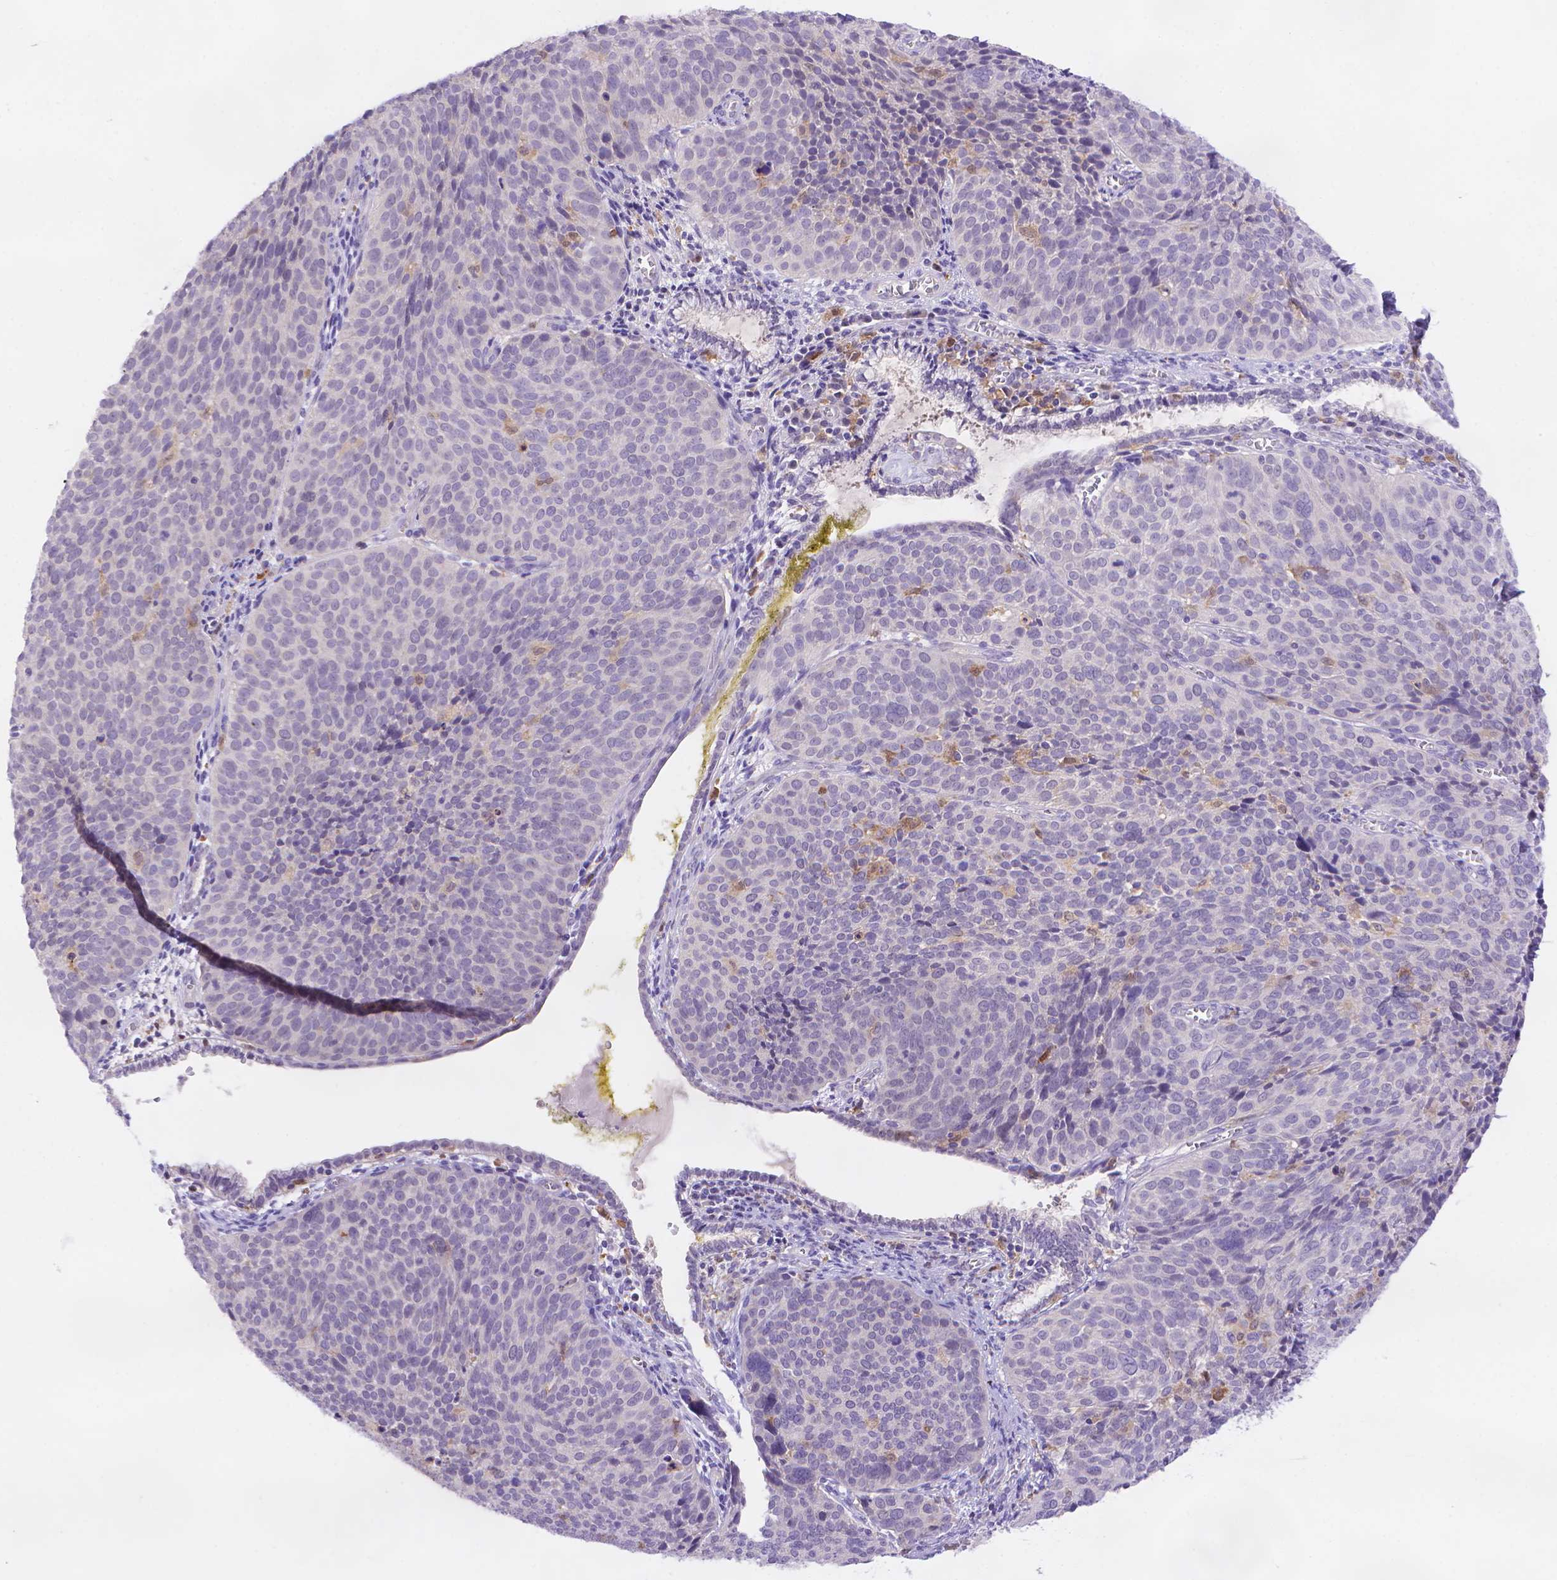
{"staining": {"intensity": "negative", "quantity": "none", "location": "none"}, "tissue": "cervical cancer", "cell_type": "Tumor cells", "image_type": "cancer", "snomed": [{"axis": "morphology", "description": "Squamous cell carcinoma, NOS"}, {"axis": "topography", "description": "Cervix"}], "caption": "Immunohistochemistry (IHC) micrograph of neoplastic tissue: human cervical squamous cell carcinoma stained with DAB reveals no significant protein positivity in tumor cells.", "gene": "FGD2", "patient": {"sex": "female", "age": 39}}